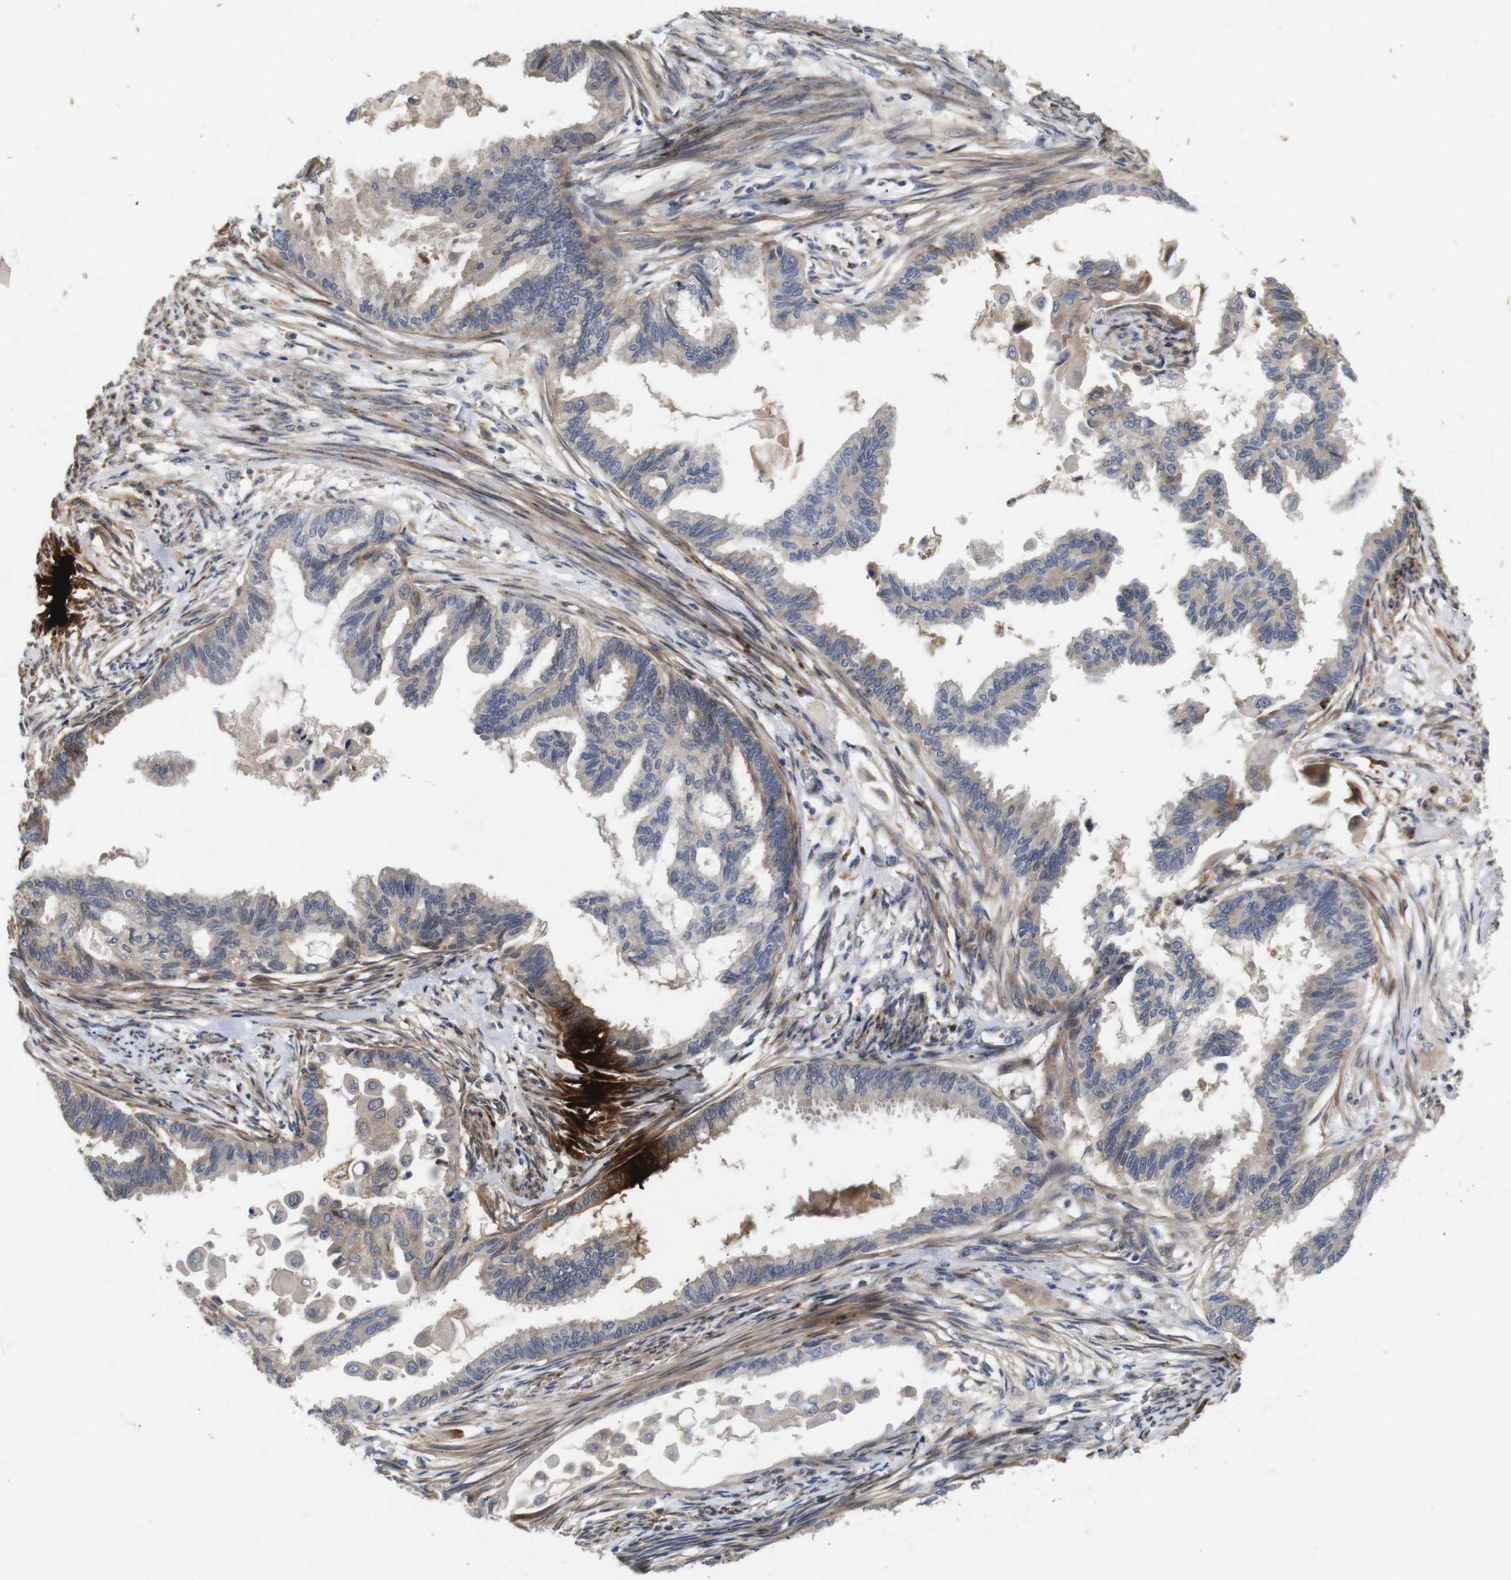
{"staining": {"intensity": "strong", "quantity": "<25%", "location": "cytoplasmic/membranous"}, "tissue": "cervical cancer", "cell_type": "Tumor cells", "image_type": "cancer", "snomed": [{"axis": "morphology", "description": "Normal tissue, NOS"}, {"axis": "morphology", "description": "Adenocarcinoma, NOS"}, {"axis": "topography", "description": "Cervix"}, {"axis": "topography", "description": "Endometrium"}], "caption": "Cervical cancer (adenocarcinoma) stained for a protein reveals strong cytoplasmic/membranous positivity in tumor cells.", "gene": "SPRY3", "patient": {"sex": "female", "age": 86}}